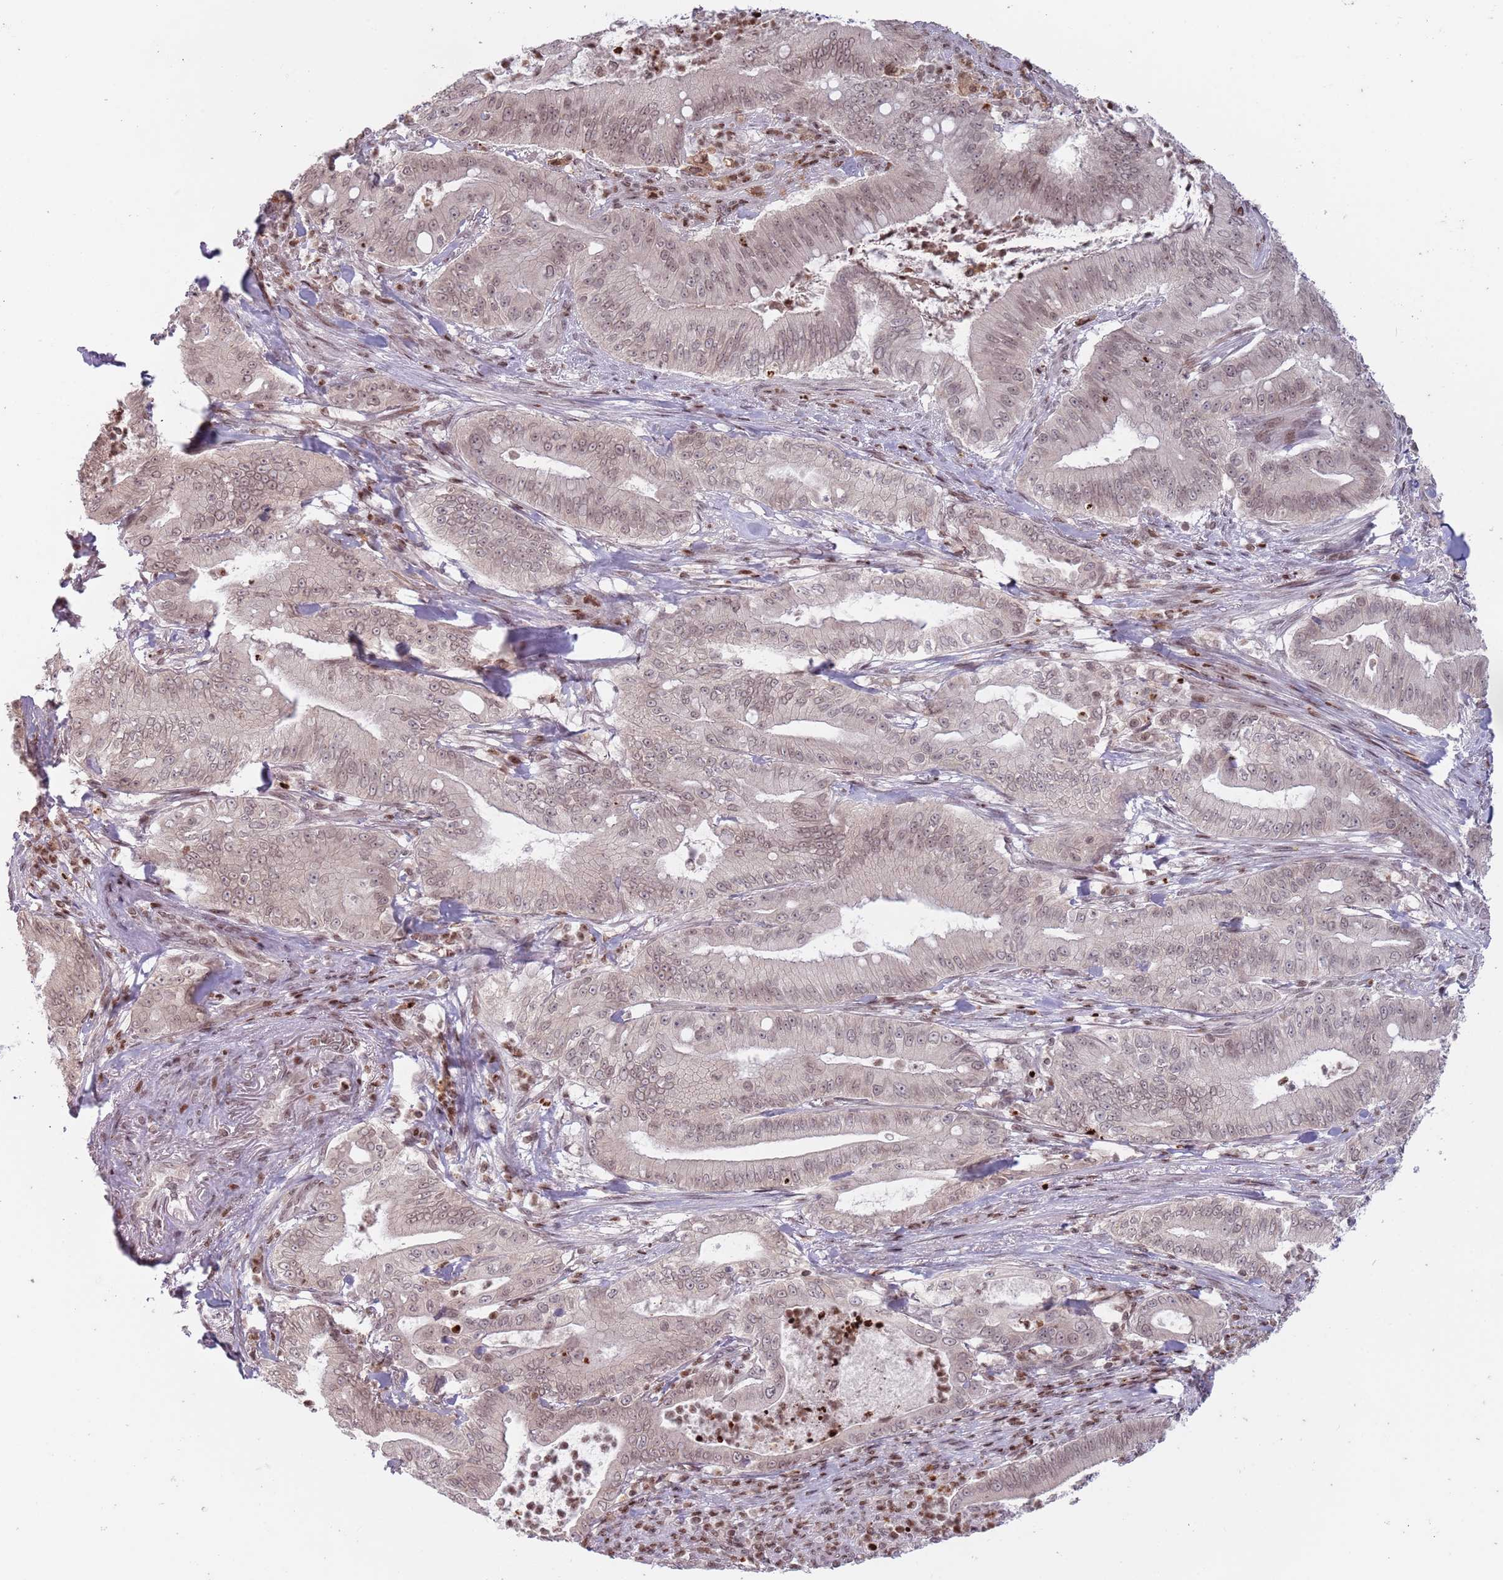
{"staining": {"intensity": "weak", "quantity": ">75%", "location": "nuclear"}, "tissue": "pancreatic cancer", "cell_type": "Tumor cells", "image_type": "cancer", "snomed": [{"axis": "morphology", "description": "Adenocarcinoma, NOS"}, {"axis": "topography", "description": "Pancreas"}], "caption": "High-magnification brightfield microscopy of pancreatic adenocarcinoma stained with DAB (brown) and counterstained with hematoxylin (blue). tumor cells exhibit weak nuclear expression is identified in approximately>75% of cells. The staining is performed using DAB (3,3'-diaminobenzidine) brown chromogen to label protein expression. The nuclei are counter-stained blue using hematoxylin.", "gene": "SH3RF3", "patient": {"sex": "male", "age": 71}}